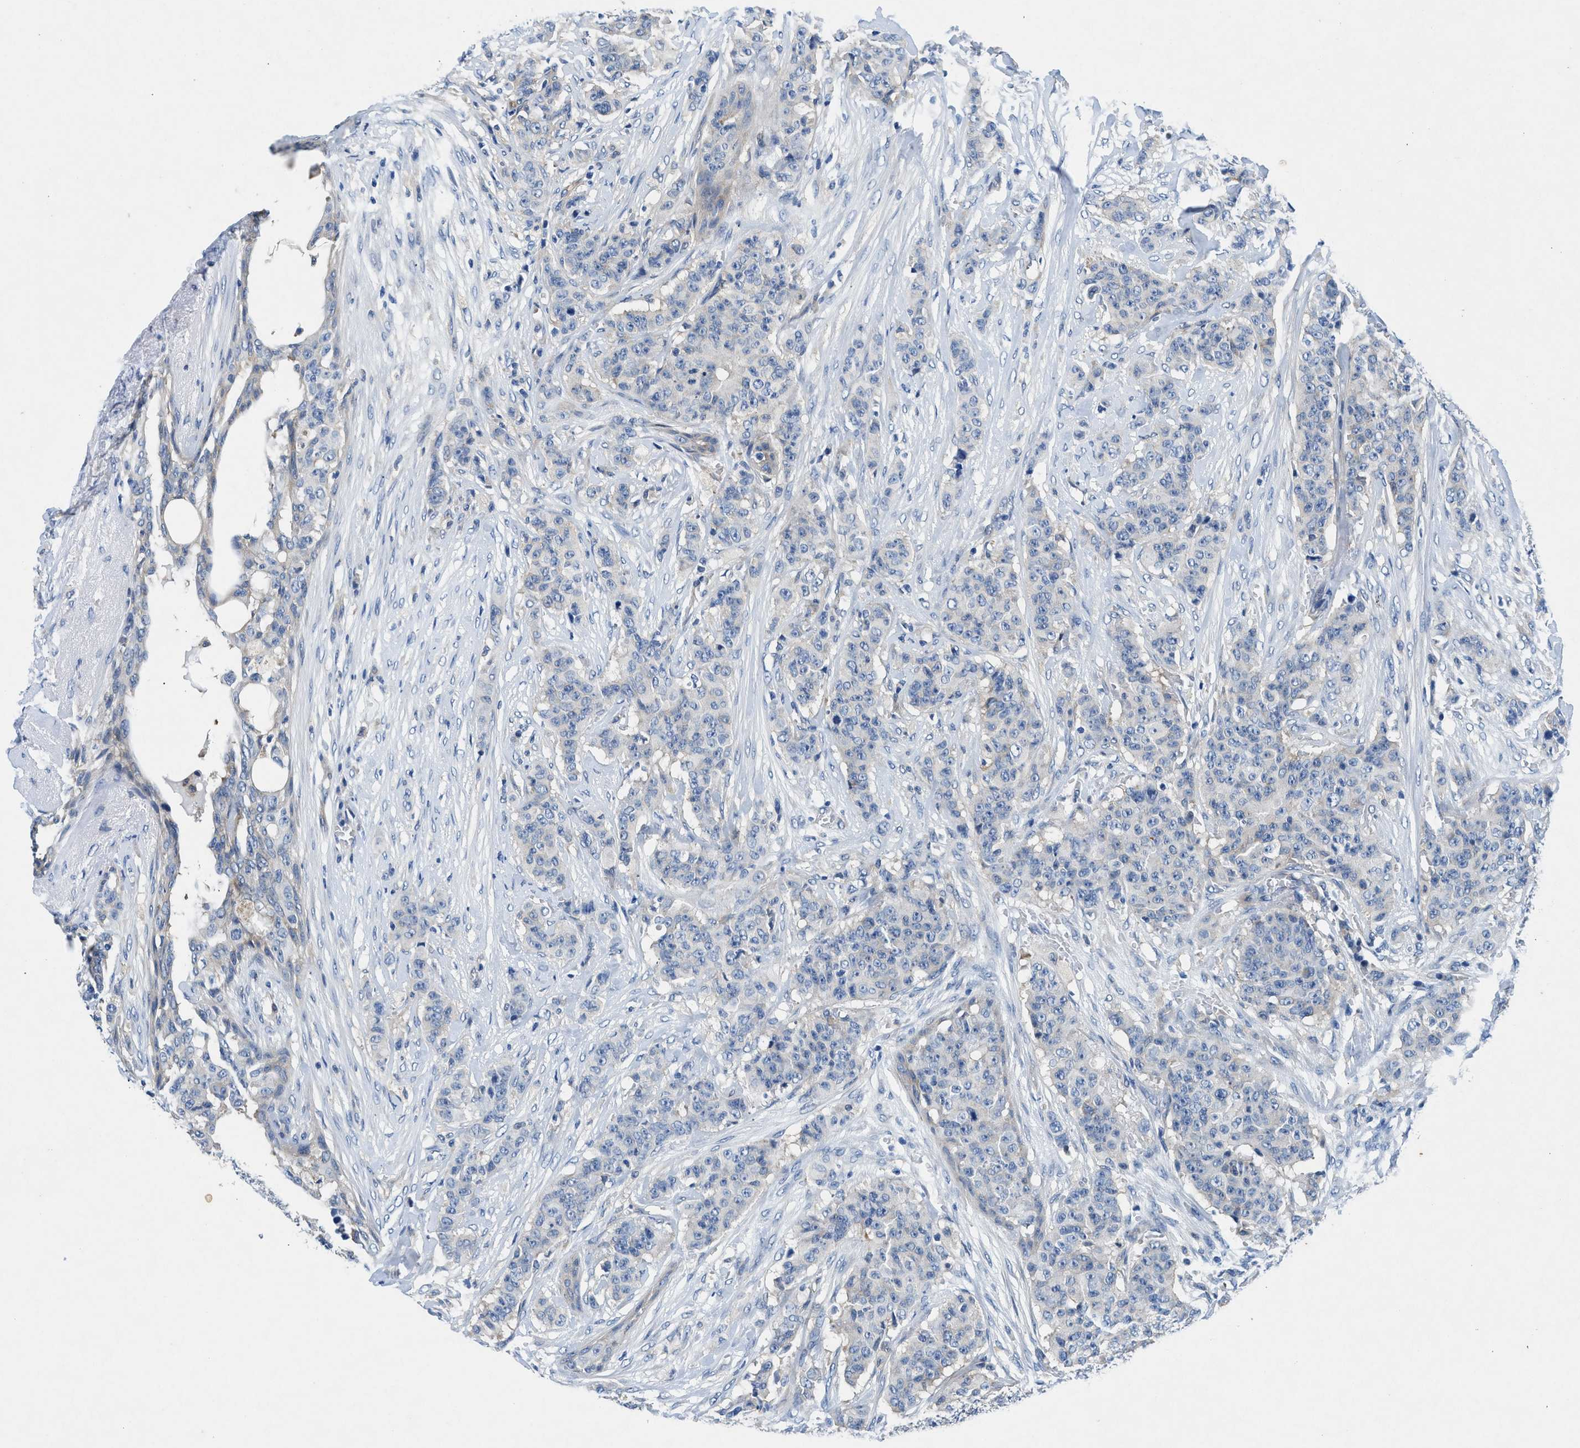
{"staining": {"intensity": "negative", "quantity": "none", "location": "none"}, "tissue": "breast cancer", "cell_type": "Tumor cells", "image_type": "cancer", "snomed": [{"axis": "morphology", "description": "Normal tissue, NOS"}, {"axis": "morphology", "description": "Duct carcinoma"}, {"axis": "topography", "description": "Breast"}], "caption": "A photomicrograph of breast infiltrating ductal carcinoma stained for a protein exhibits no brown staining in tumor cells.", "gene": "COPS2", "patient": {"sex": "female", "age": 40}}